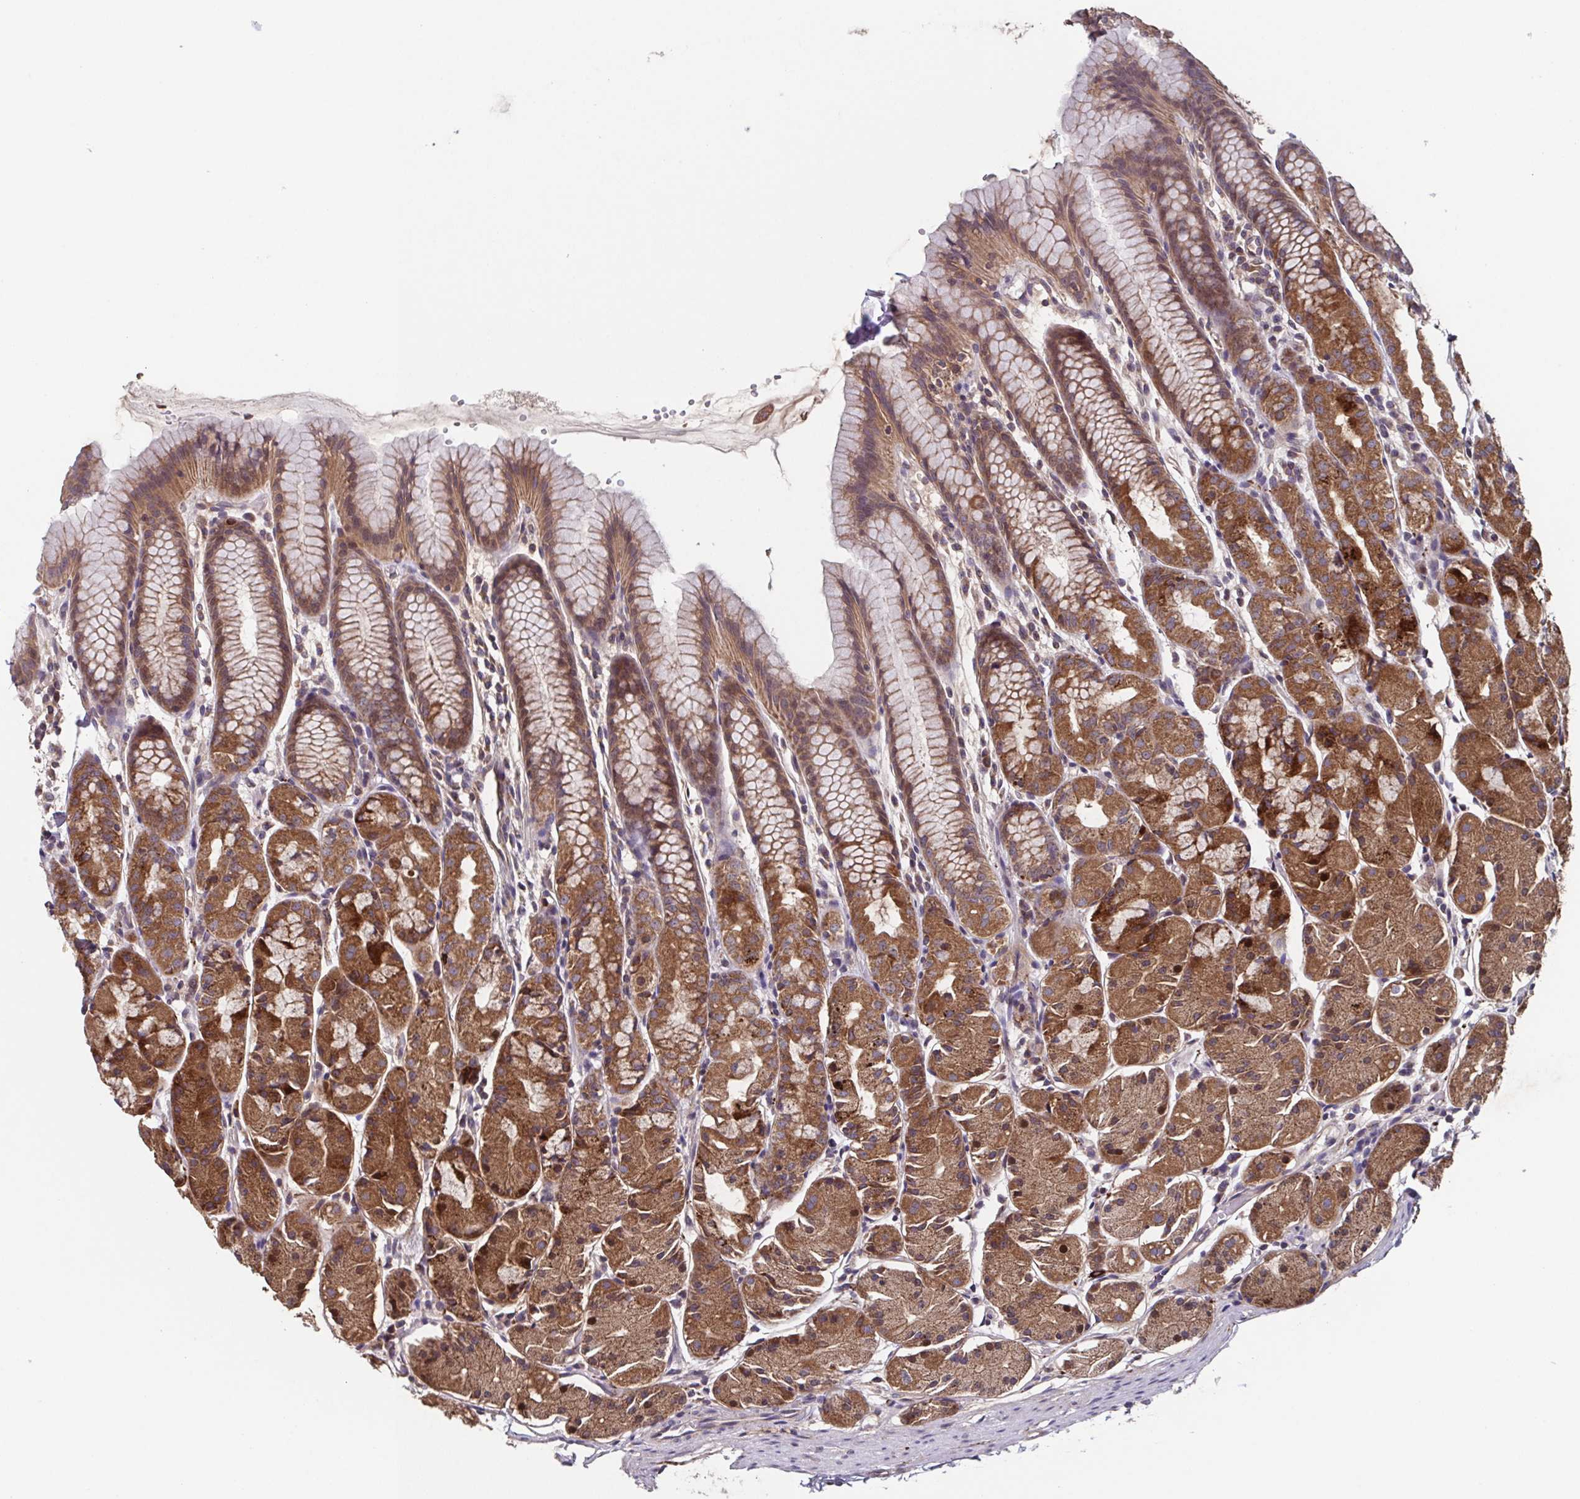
{"staining": {"intensity": "moderate", "quantity": ">75%", "location": "cytoplasmic/membranous"}, "tissue": "stomach", "cell_type": "Glandular cells", "image_type": "normal", "snomed": [{"axis": "morphology", "description": "Normal tissue, NOS"}, {"axis": "topography", "description": "Stomach, upper"}], "caption": "Immunohistochemistry micrograph of benign stomach: stomach stained using immunohistochemistry exhibits medium levels of moderate protein expression localized specifically in the cytoplasmic/membranous of glandular cells, appearing as a cytoplasmic/membranous brown color.", "gene": "TTC19", "patient": {"sex": "male", "age": 47}}